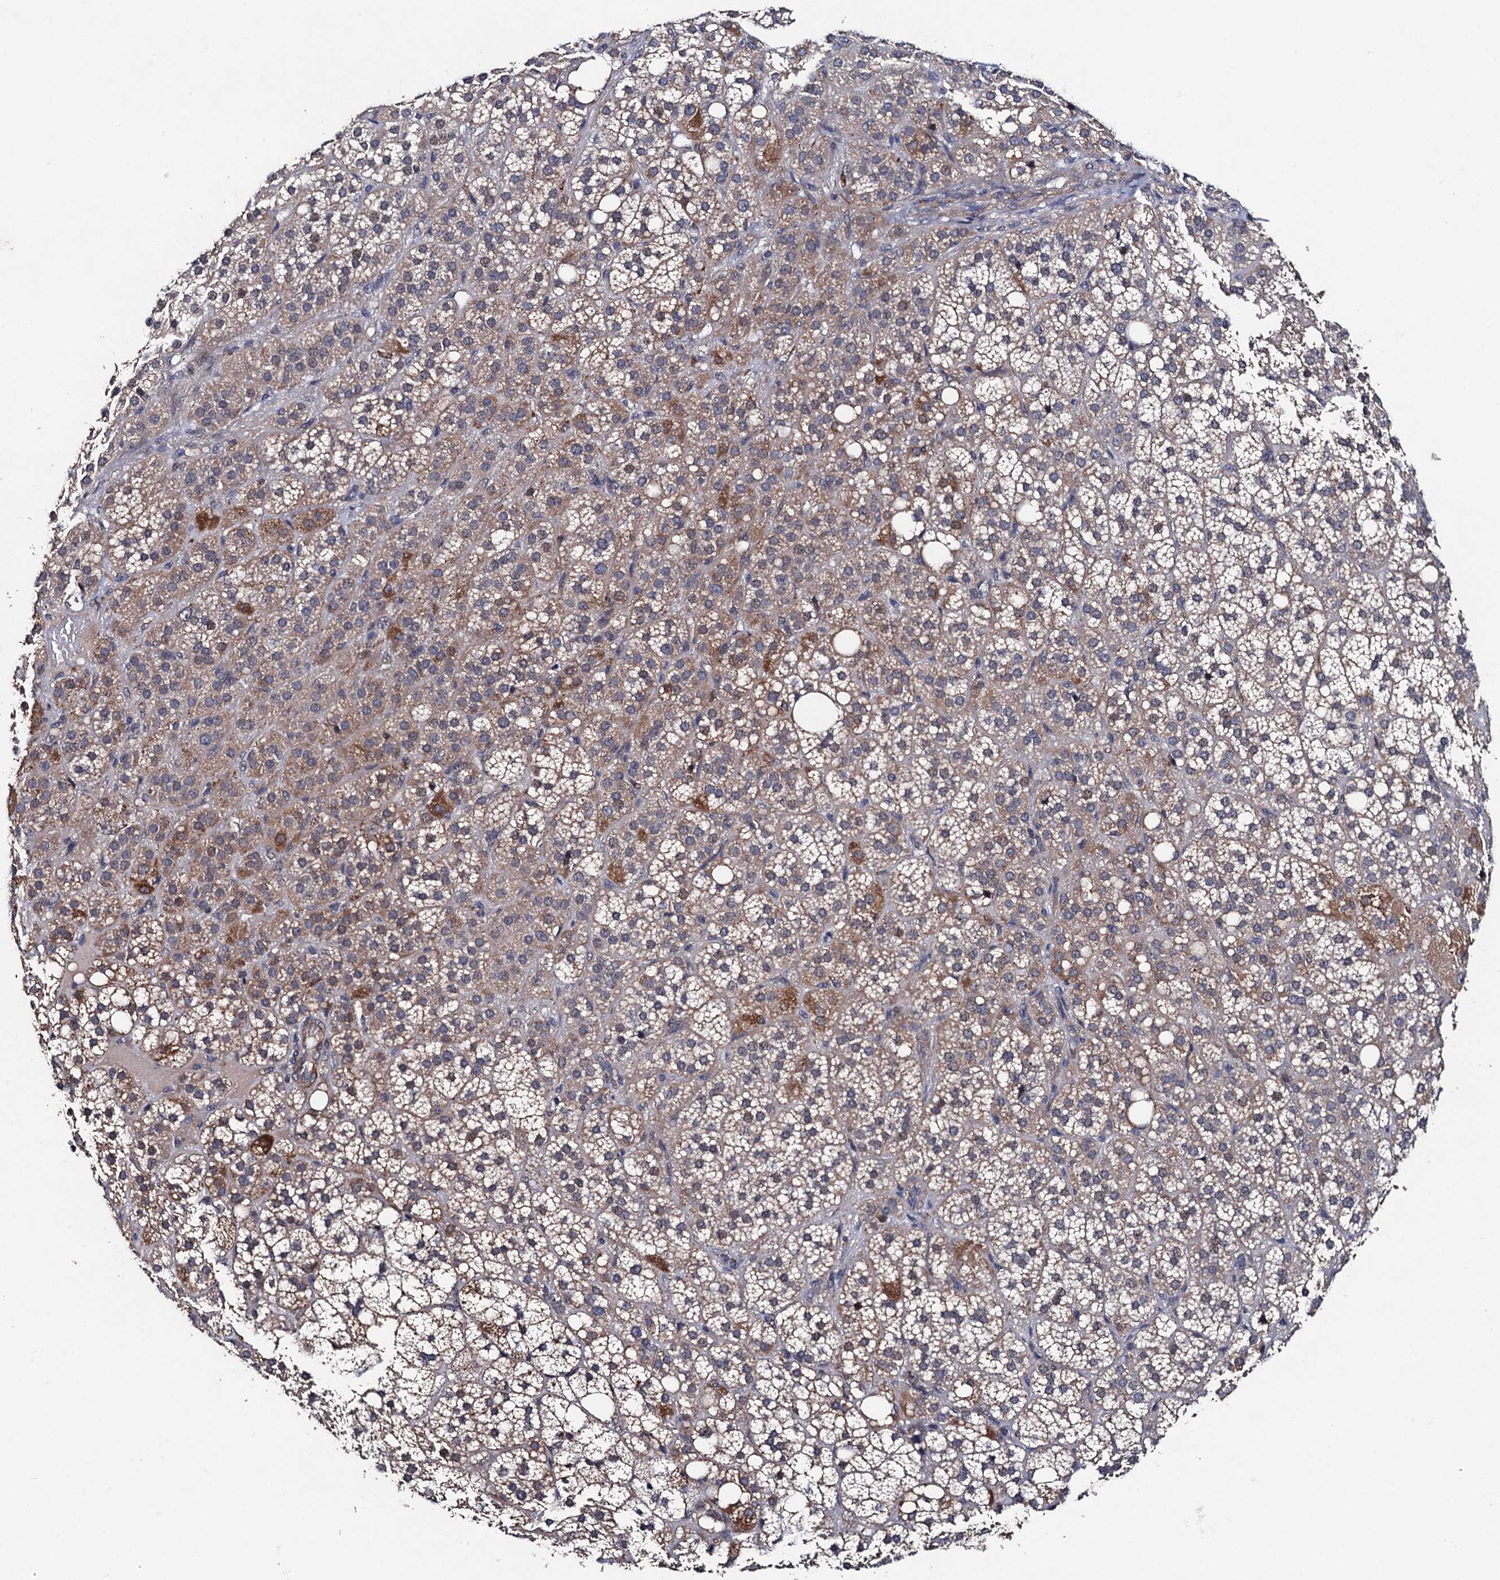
{"staining": {"intensity": "moderate", "quantity": "25%-75%", "location": "cytoplasmic/membranous,nuclear"}, "tissue": "adrenal gland", "cell_type": "Glandular cells", "image_type": "normal", "snomed": [{"axis": "morphology", "description": "Normal tissue, NOS"}, {"axis": "topography", "description": "Adrenal gland"}], "caption": "Immunohistochemical staining of benign adrenal gland exhibits medium levels of moderate cytoplasmic/membranous,nuclear staining in approximately 25%-75% of glandular cells.", "gene": "PPTC7", "patient": {"sex": "female", "age": 59}}